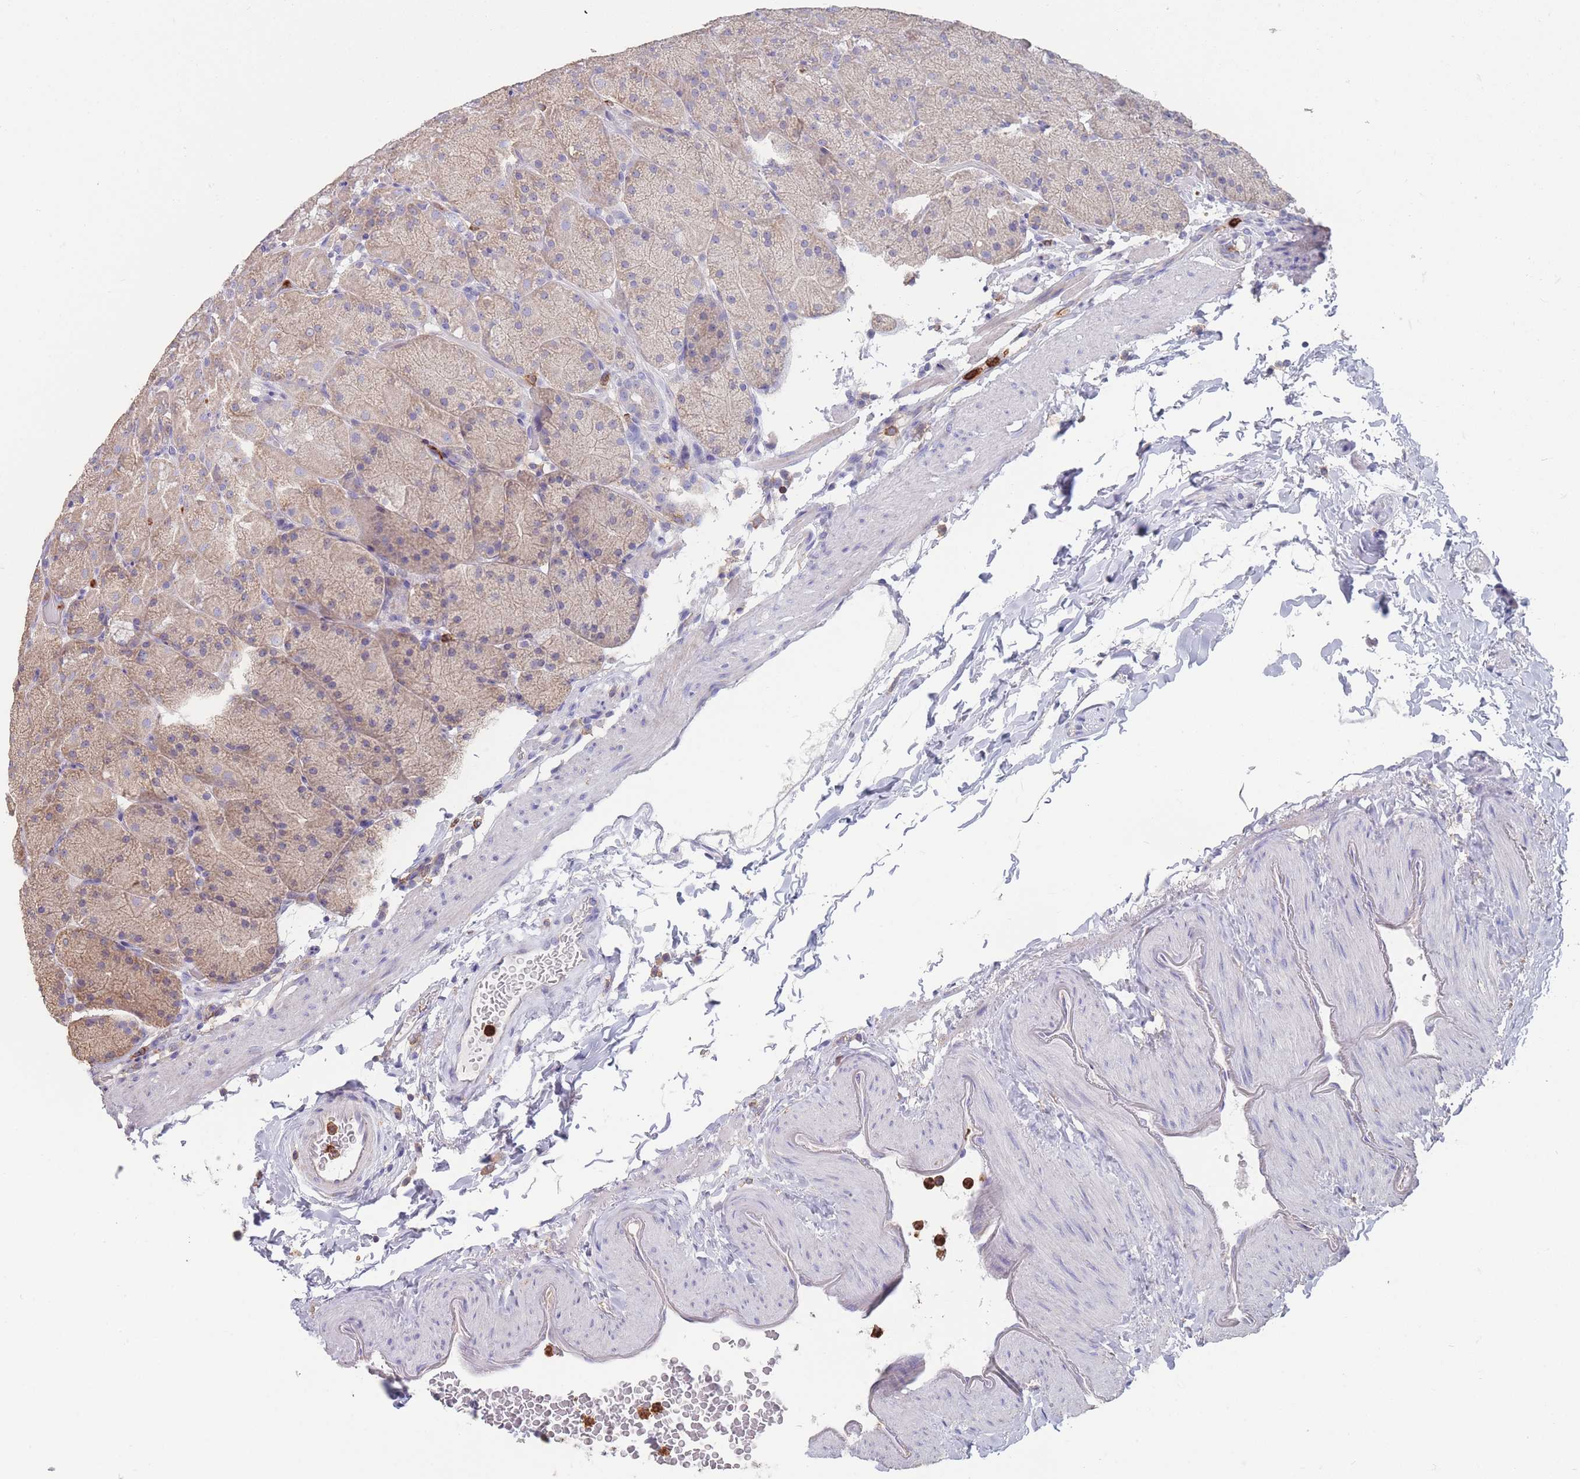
{"staining": {"intensity": "weak", "quantity": "25%-75%", "location": "cytoplasmic/membranous"}, "tissue": "stomach", "cell_type": "Glandular cells", "image_type": "normal", "snomed": [{"axis": "morphology", "description": "Normal tissue, NOS"}, {"axis": "topography", "description": "Stomach, upper"}, {"axis": "topography", "description": "Stomach, lower"}], "caption": "Protein expression analysis of benign human stomach reveals weak cytoplasmic/membranous staining in approximately 25%-75% of glandular cells. (DAB IHC with brightfield microscopy, high magnification).", "gene": "CLEC12A", "patient": {"sex": "male", "age": 67}}